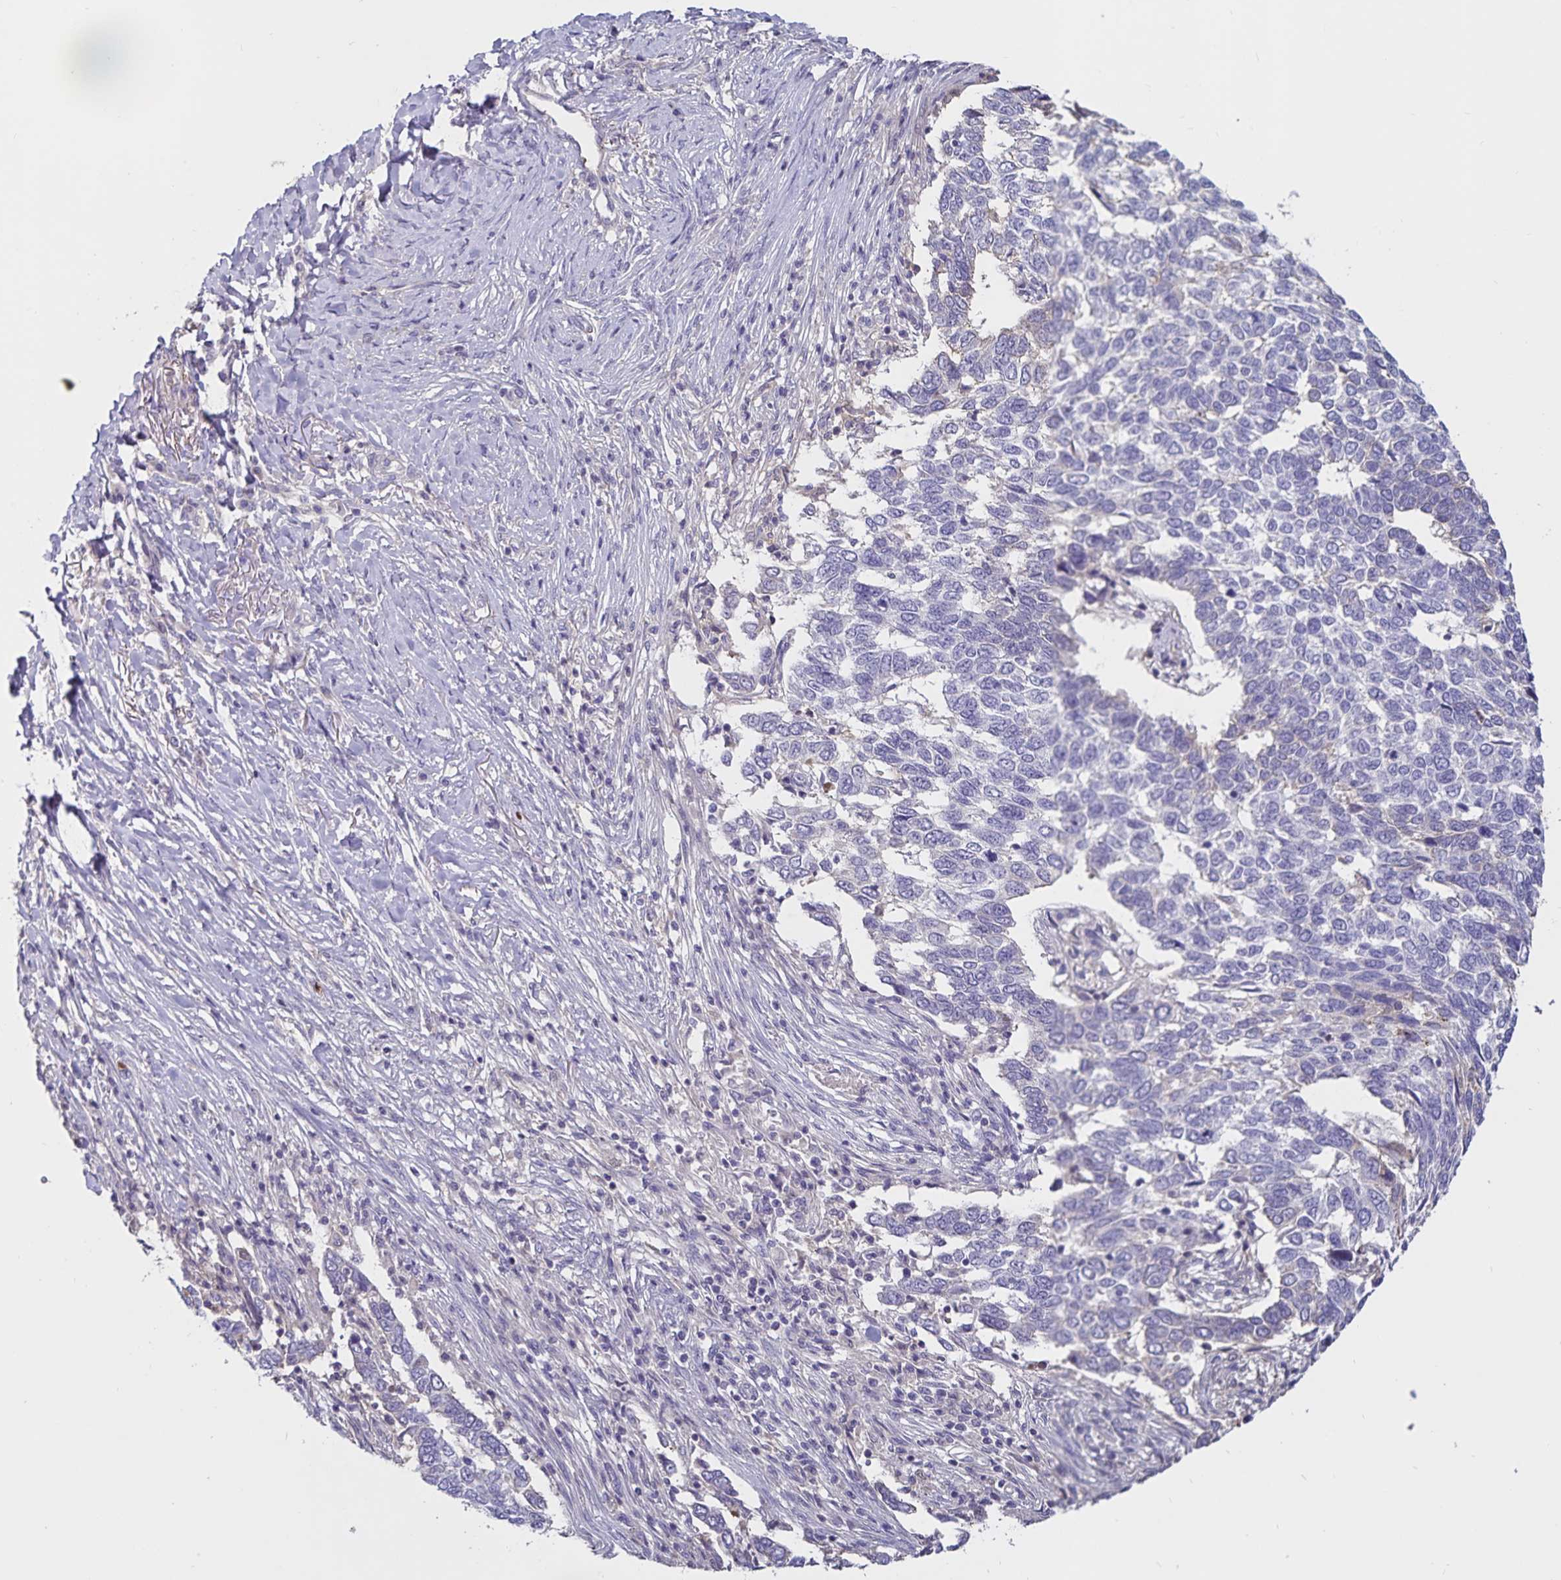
{"staining": {"intensity": "negative", "quantity": "none", "location": "none"}, "tissue": "skin cancer", "cell_type": "Tumor cells", "image_type": "cancer", "snomed": [{"axis": "morphology", "description": "Basal cell carcinoma"}, {"axis": "topography", "description": "Skin"}], "caption": "IHC of skin cancer (basal cell carcinoma) reveals no staining in tumor cells.", "gene": "FGG", "patient": {"sex": "female", "age": 65}}